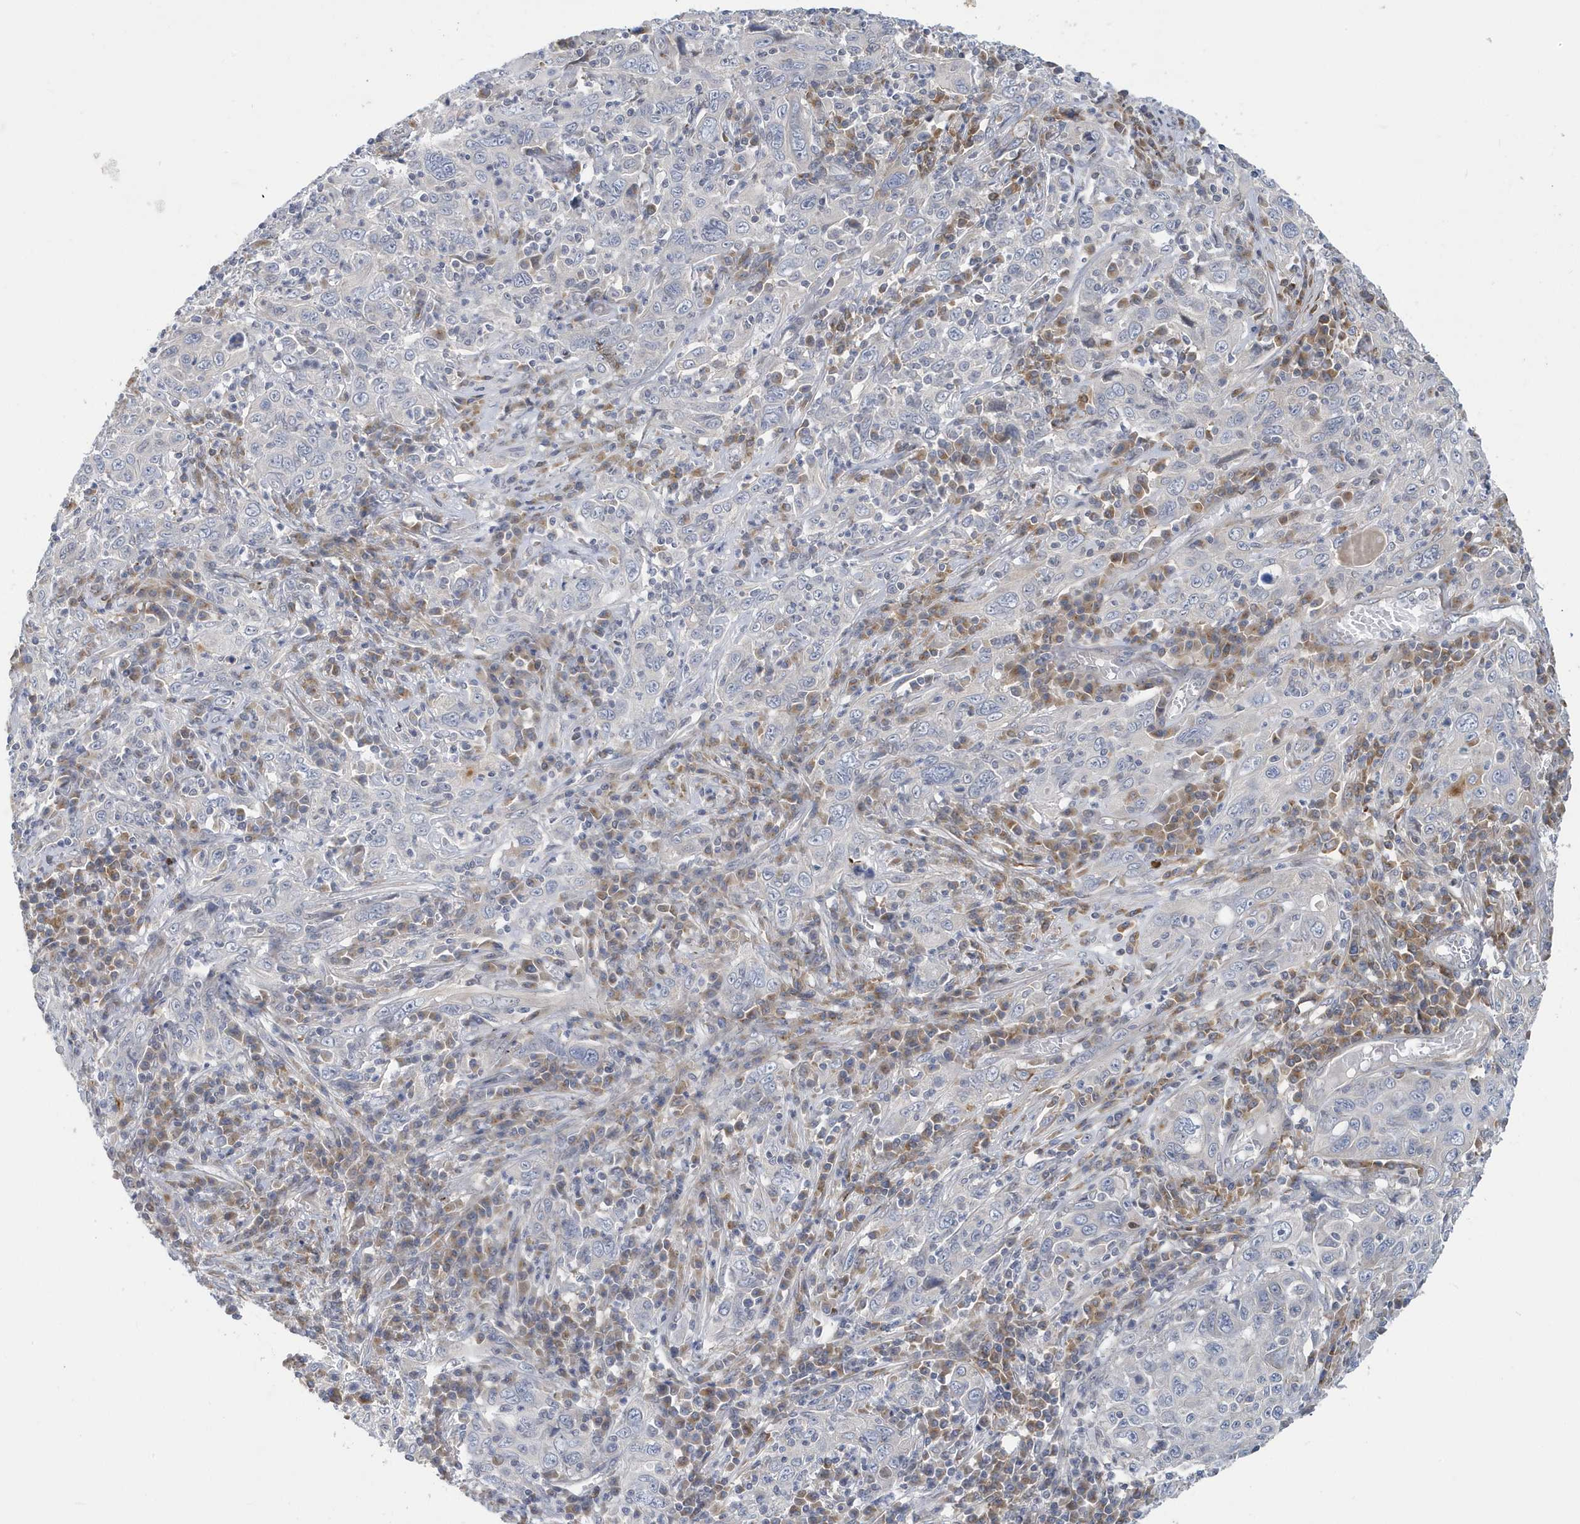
{"staining": {"intensity": "negative", "quantity": "none", "location": "none"}, "tissue": "cervical cancer", "cell_type": "Tumor cells", "image_type": "cancer", "snomed": [{"axis": "morphology", "description": "Squamous cell carcinoma, NOS"}, {"axis": "topography", "description": "Cervix"}], "caption": "The micrograph shows no staining of tumor cells in cervical cancer (squamous cell carcinoma).", "gene": "ZNF654", "patient": {"sex": "female", "age": 46}}